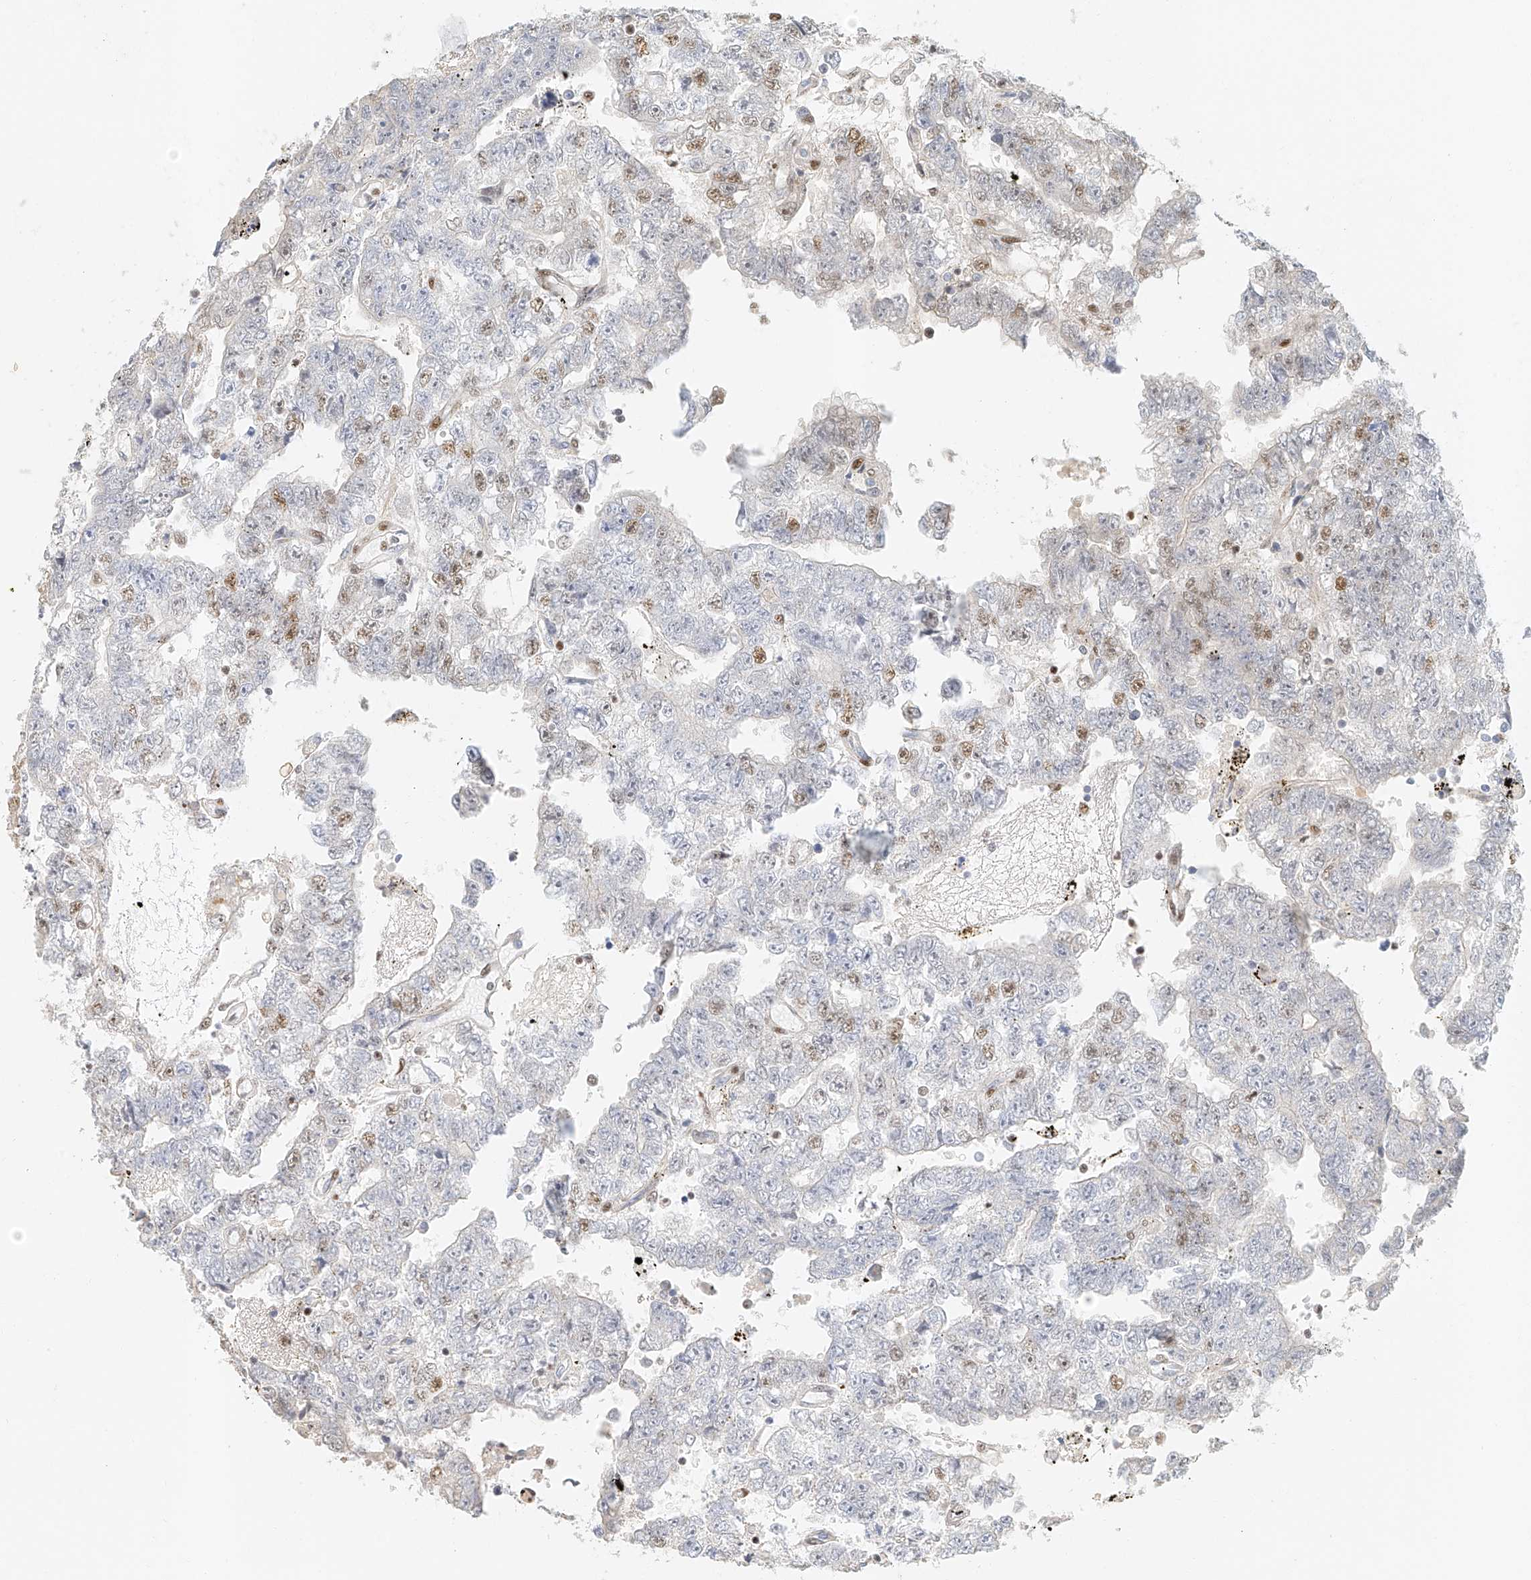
{"staining": {"intensity": "moderate", "quantity": "25%-75%", "location": "nuclear"}, "tissue": "testis cancer", "cell_type": "Tumor cells", "image_type": "cancer", "snomed": [{"axis": "morphology", "description": "Carcinoma, Embryonal, NOS"}, {"axis": "topography", "description": "Testis"}], "caption": "Immunohistochemical staining of human embryonal carcinoma (testis) shows medium levels of moderate nuclear expression in about 25%-75% of tumor cells.", "gene": "CXorf58", "patient": {"sex": "male", "age": 25}}